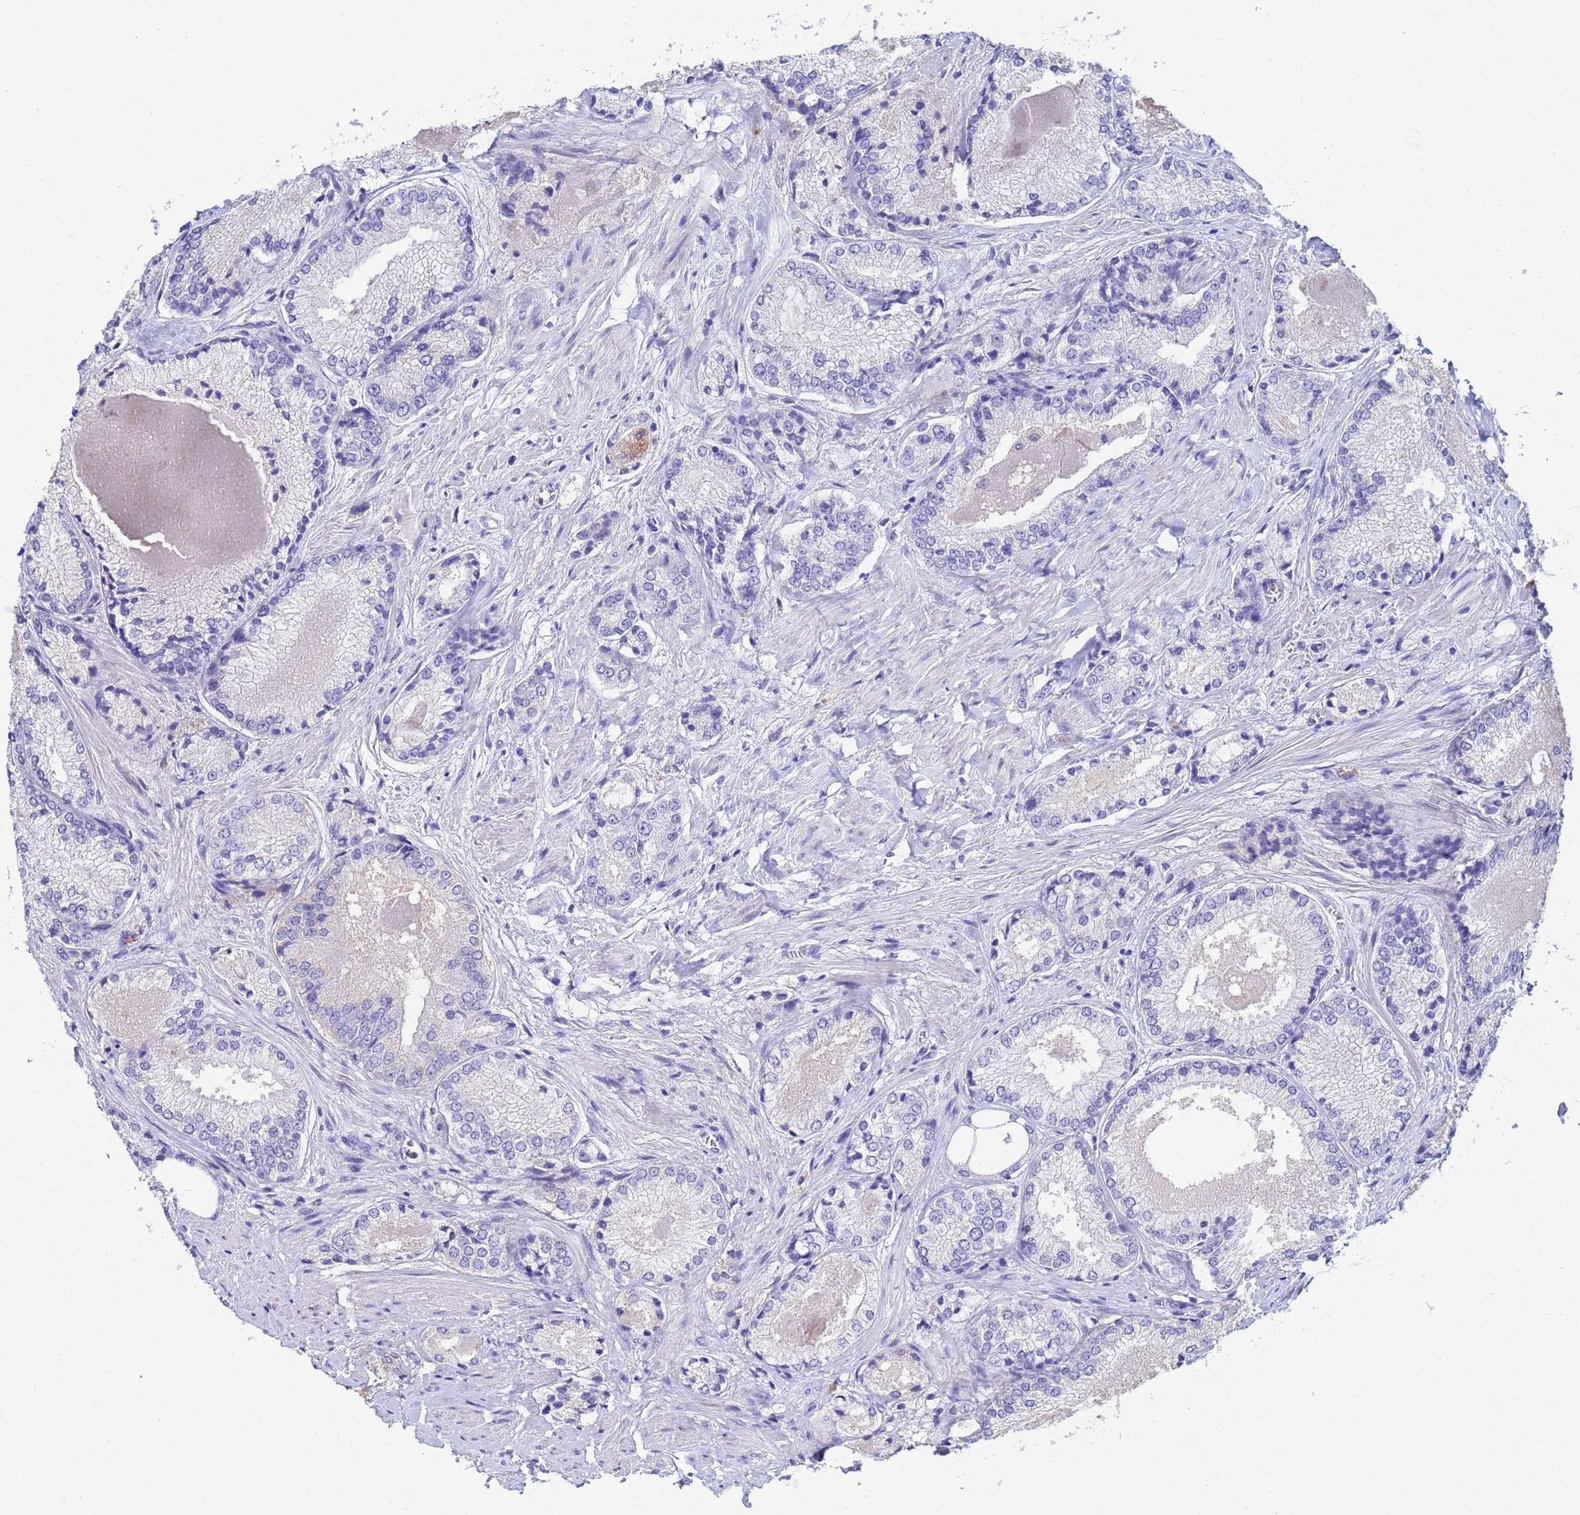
{"staining": {"intensity": "negative", "quantity": "none", "location": "none"}, "tissue": "prostate cancer", "cell_type": "Tumor cells", "image_type": "cancer", "snomed": [{"axis": "morphology", "description": "Adenocarcinoma, Low grade"}, {"axis": "topography", "description": "Prostate"}], "caption": "Adenocarcinoma (low-grade) (prostate) was stained to show a protein in brown. There is no significant staining in tumor cells.", "gene": "CSTB", "patient": {"sex": "male", "age": 68}}